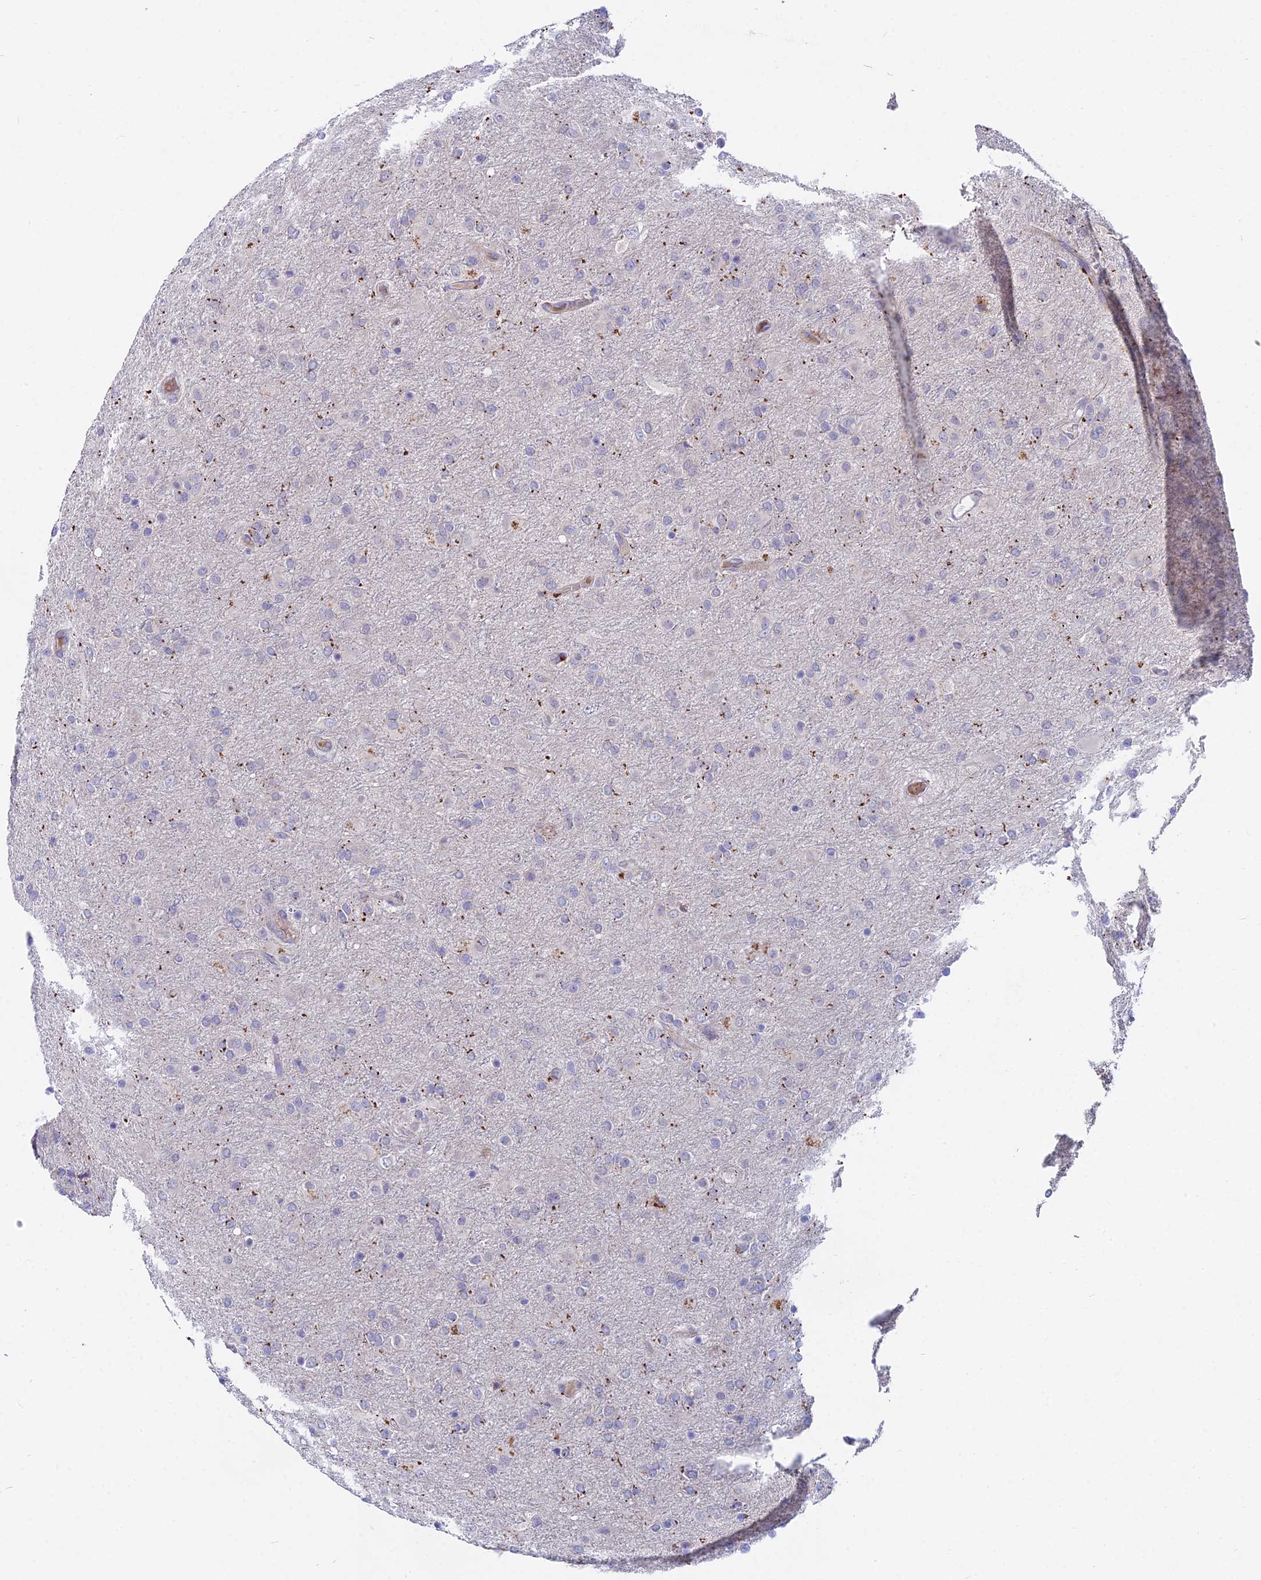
{"staining": {"intensity": "moderate", "quantity": "<25%", "location": "cytoplasmic/membranous"}, "tissue": "glioma", "cell_type": "Tumor cells", "image_type": "cancer", "snomed": [{"axis": "morphology", "description": "Glioma, malignant, Low grade"}, {"axis": "topography", "description": "Brain"}], "caption": "Protein expression analysis of human glioma reveals moderate cytoplasmic/membranous expression in approximately <25% of tumor cells. The staining was performed using DAB, with brown indicating positive protein expression. Nuclei are stained blue with hematoxylin.", "gene": "WDR43", "patient": {"sex": "male", "age": 65}}